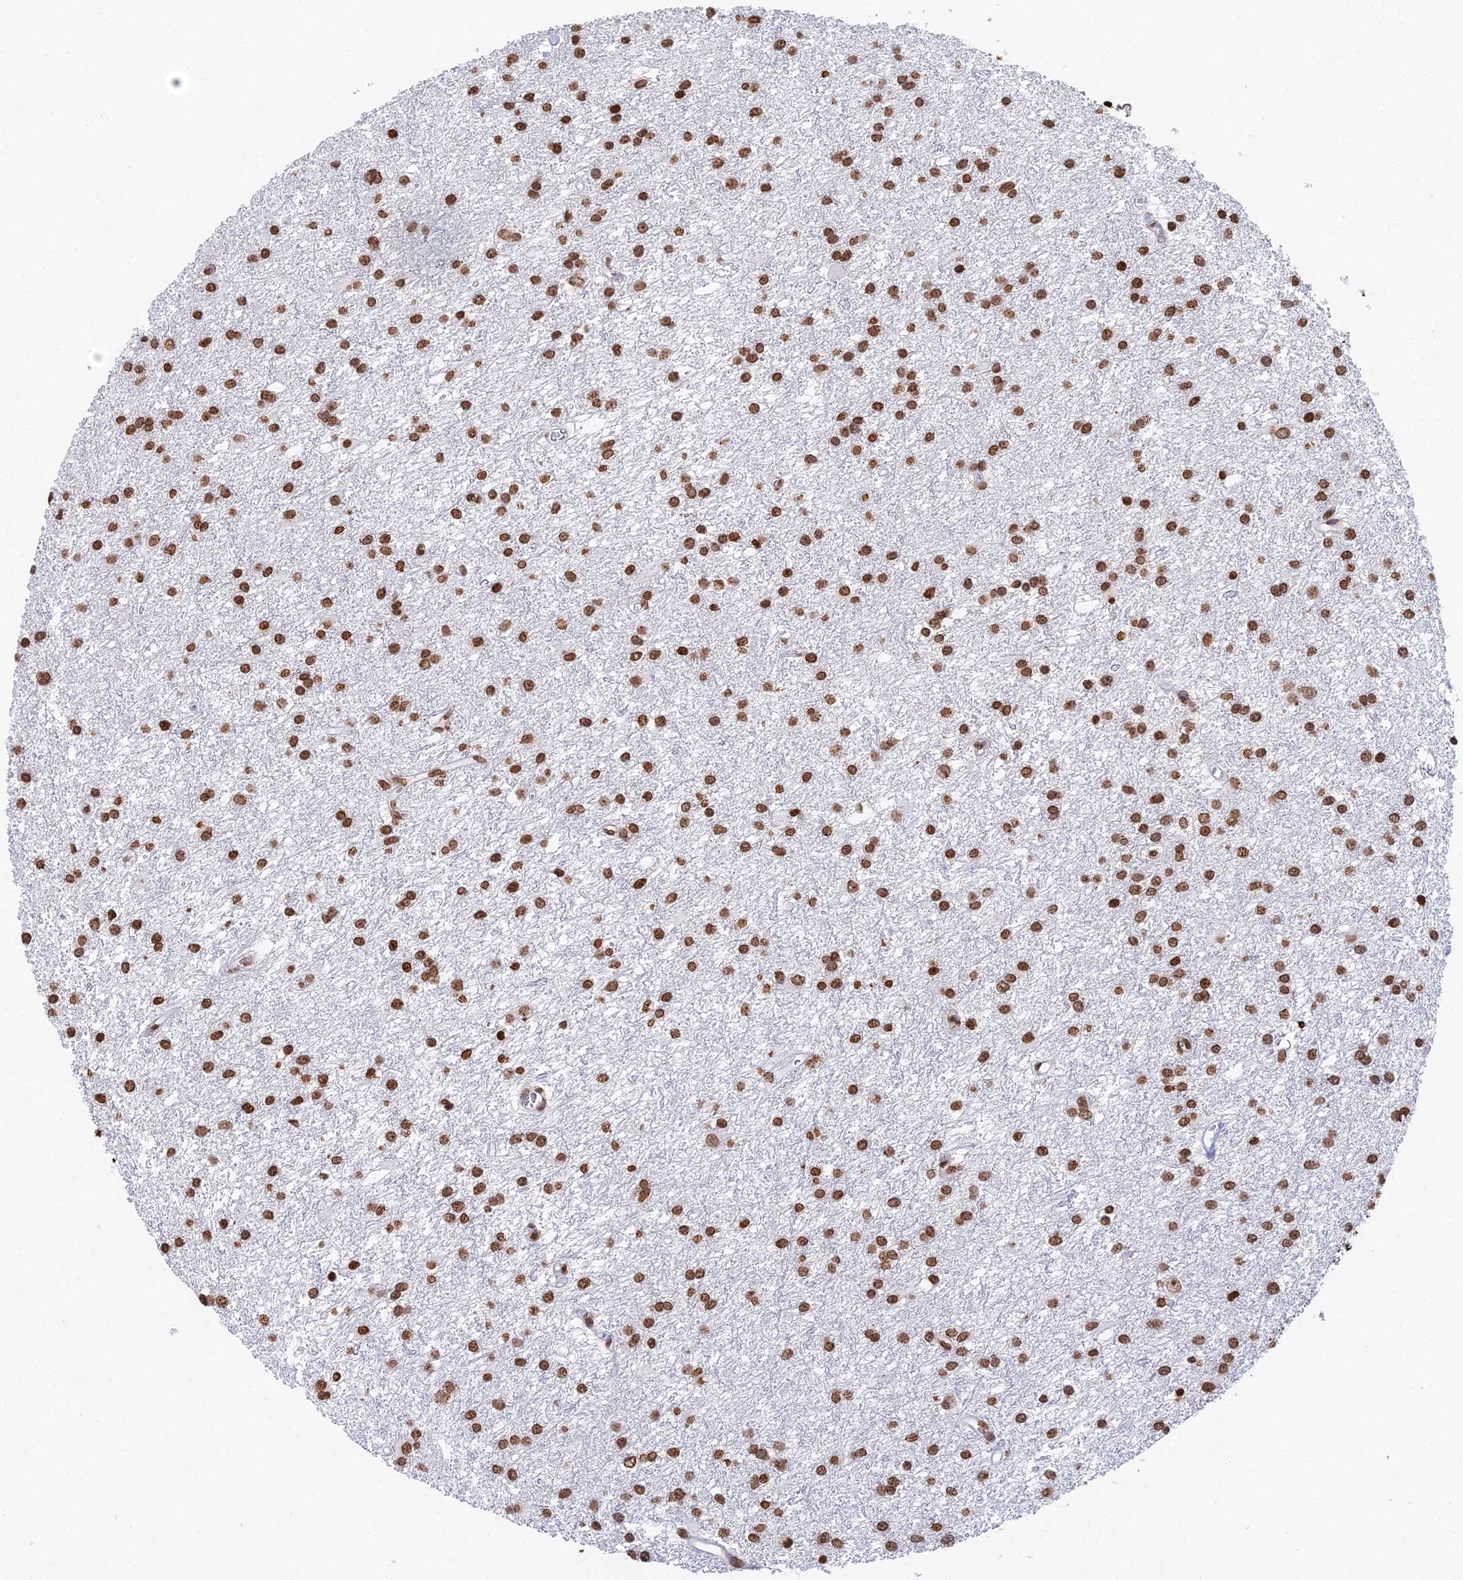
{"staining": {"intensity": "strong", "quantity": ">75%", "location": "nuclear"}, "tissue": "glioma", "cell_type": "Tumor cells", "image_type": "cancer", "snomed": [{"axis": "morphology", "description": "Glioma, malignant, High grade"}, {"axis": "topography", "description": "Brain"}], "caption": "Protein analysis of high-grade glioma (malignant) tissue displays strong nuclear staining in about >75% of tumor cells.", "gene": "GBP3", "patient": {"sex": "female", "age": 50}}